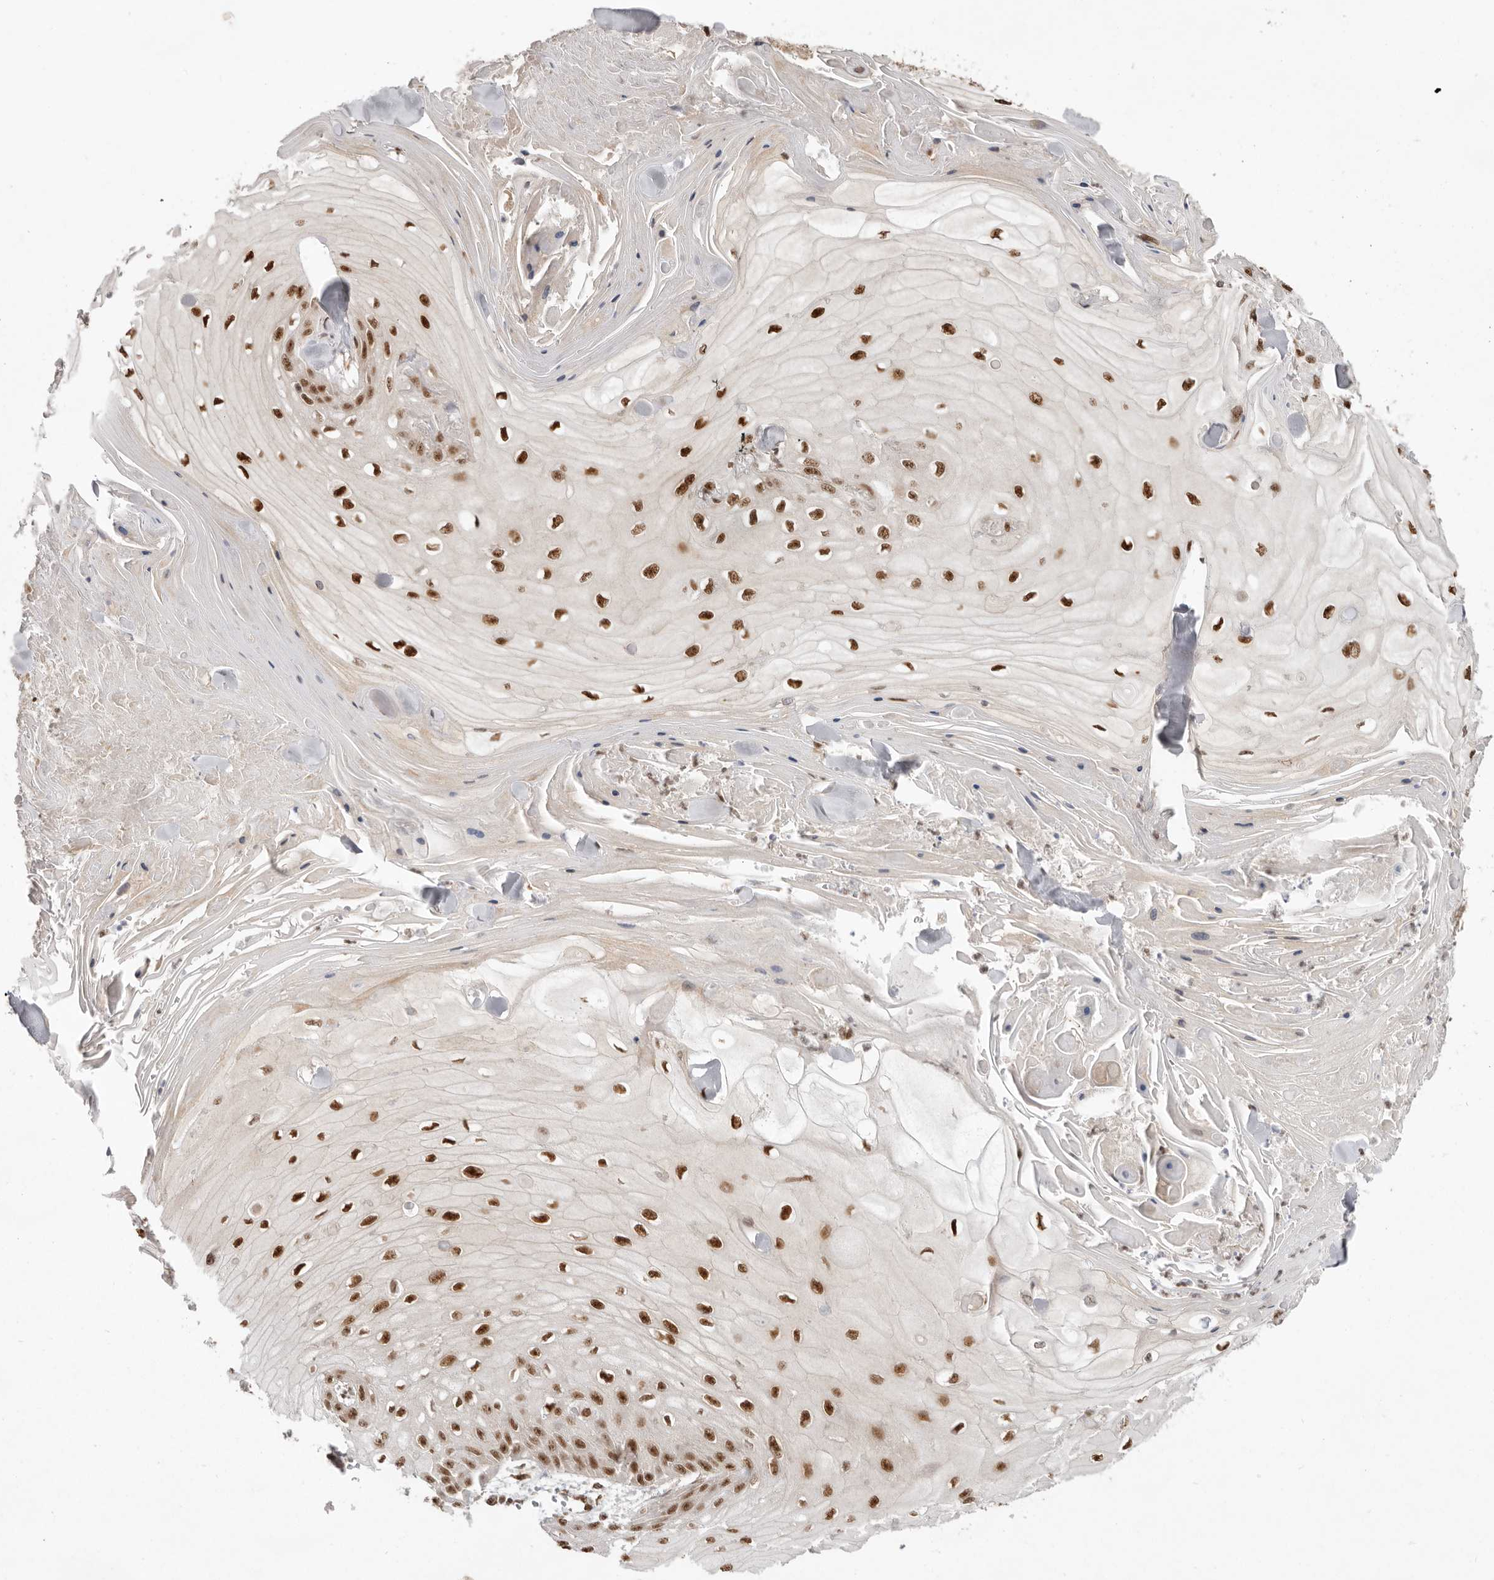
{"staining": {"intensity": "strong", "quantity": ">75%", "location": "nuclear"}, "tissue": "skin cancer", "cell_type": "Tumor cells", "image_type": "cancer", "snomed": [{"axis": "morphology", "description": "Squamous cell carcinoma, NOS"}, {"axis": "topography", "description": "Skin"}], "caption": "Brown immunohistochemical staining in squamous cell carcinoma (skin) demonstrates strong nuclear staining in about >75% of tumor cells. (brown staining indicates protein expression, while blue staining denotes nuclei).", "gene": "CHTOP", "patient": {"sex": "male", "age": 74}}